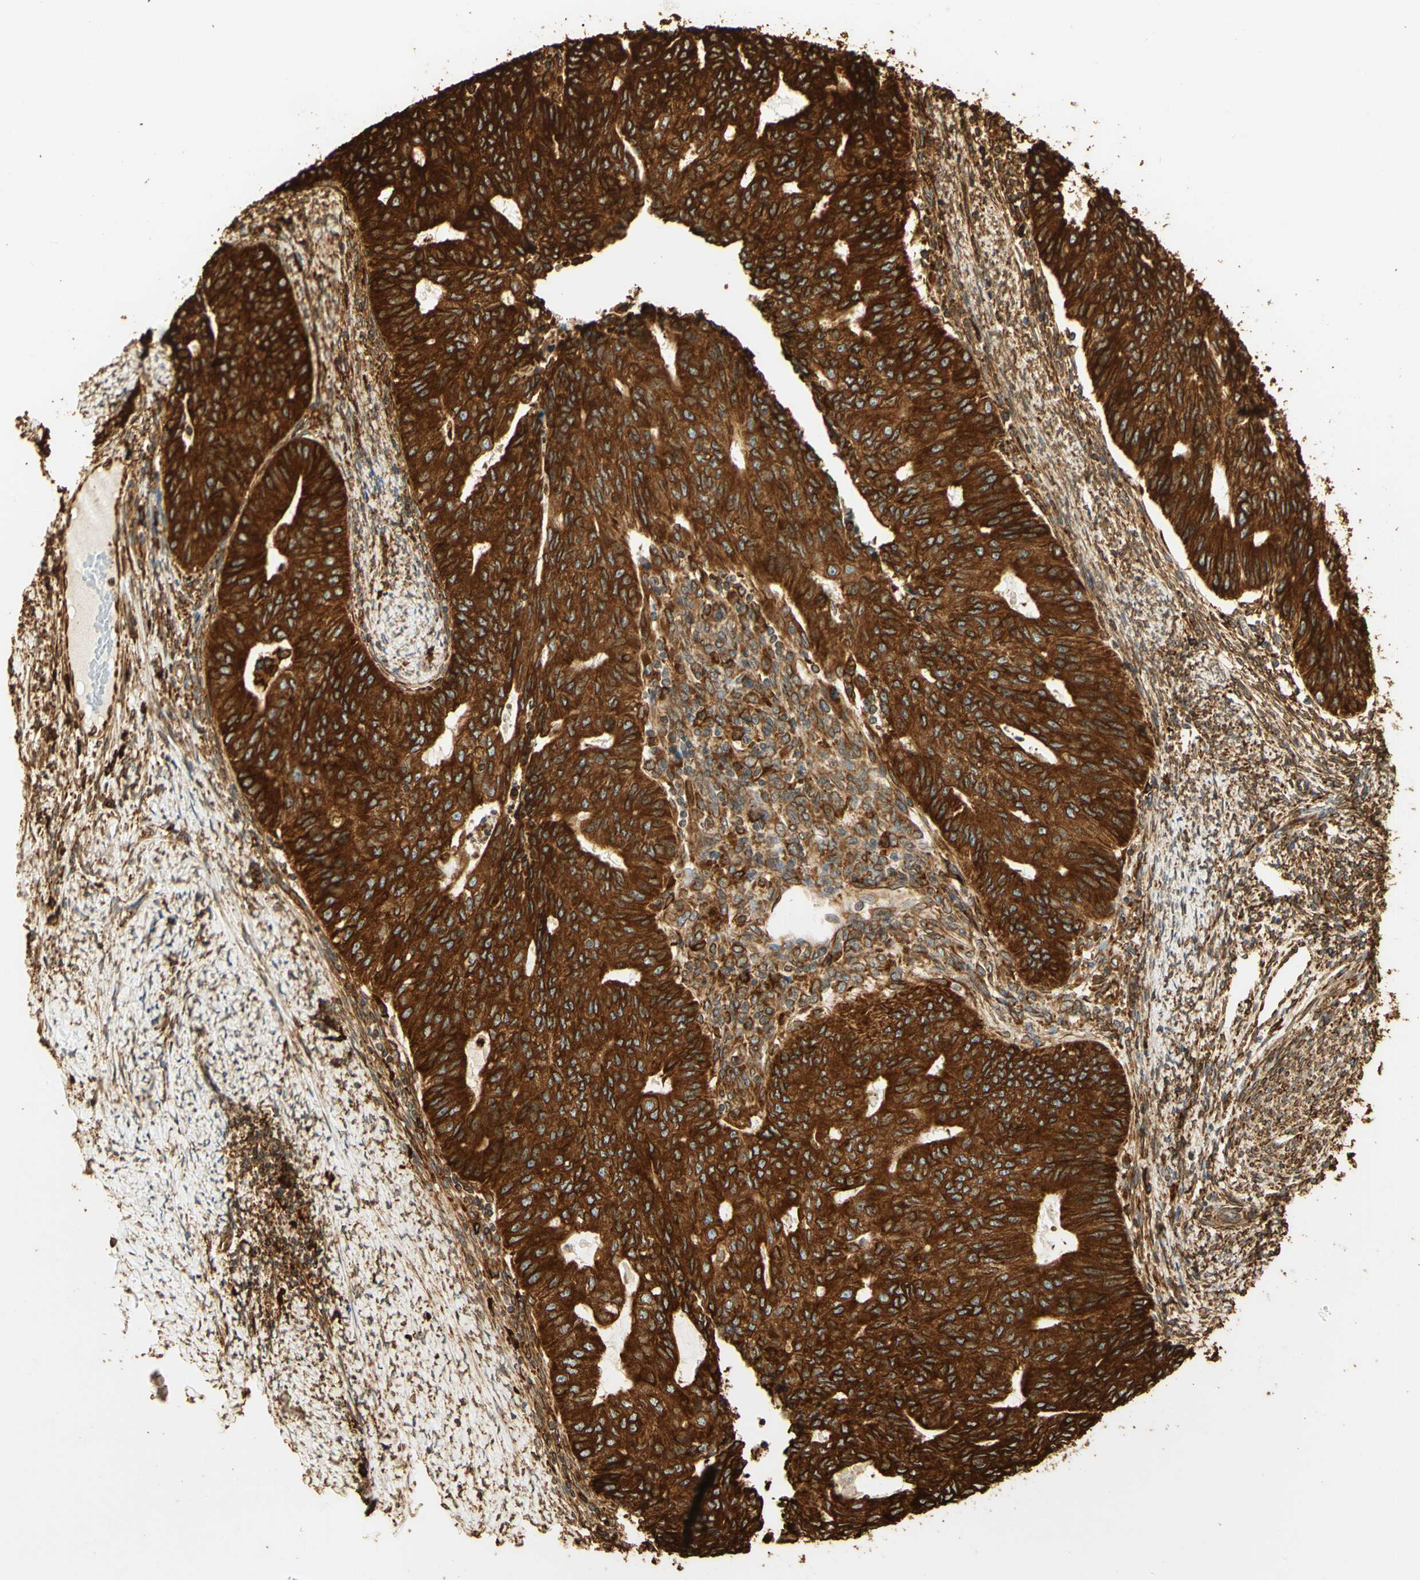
{"staining": {"intensity": "strong", "quantity": ">75%", "location": "cytoplasmic/membranous"}, "tissue": "endometrial cancer", "cell_type": "Tumor cells", "image_type": "cancer", "snomed": [{"axis": "morphology", "description": "Adenocarcinoma, NOS"}, {"axis": "topography", "description": "Endometrium"}], "caption": "High-power microscopy captured an IHC histopathology image of endometrial cancer (adenocarcinoma), revealing strong cytoplasmic/membranous positivity in approximately >75% of tumor cells. (DAB = brown stain, brightfield microscopy at high magnification).", "gene": "CANX", "patient": {"sex": "female", "age": 32}}